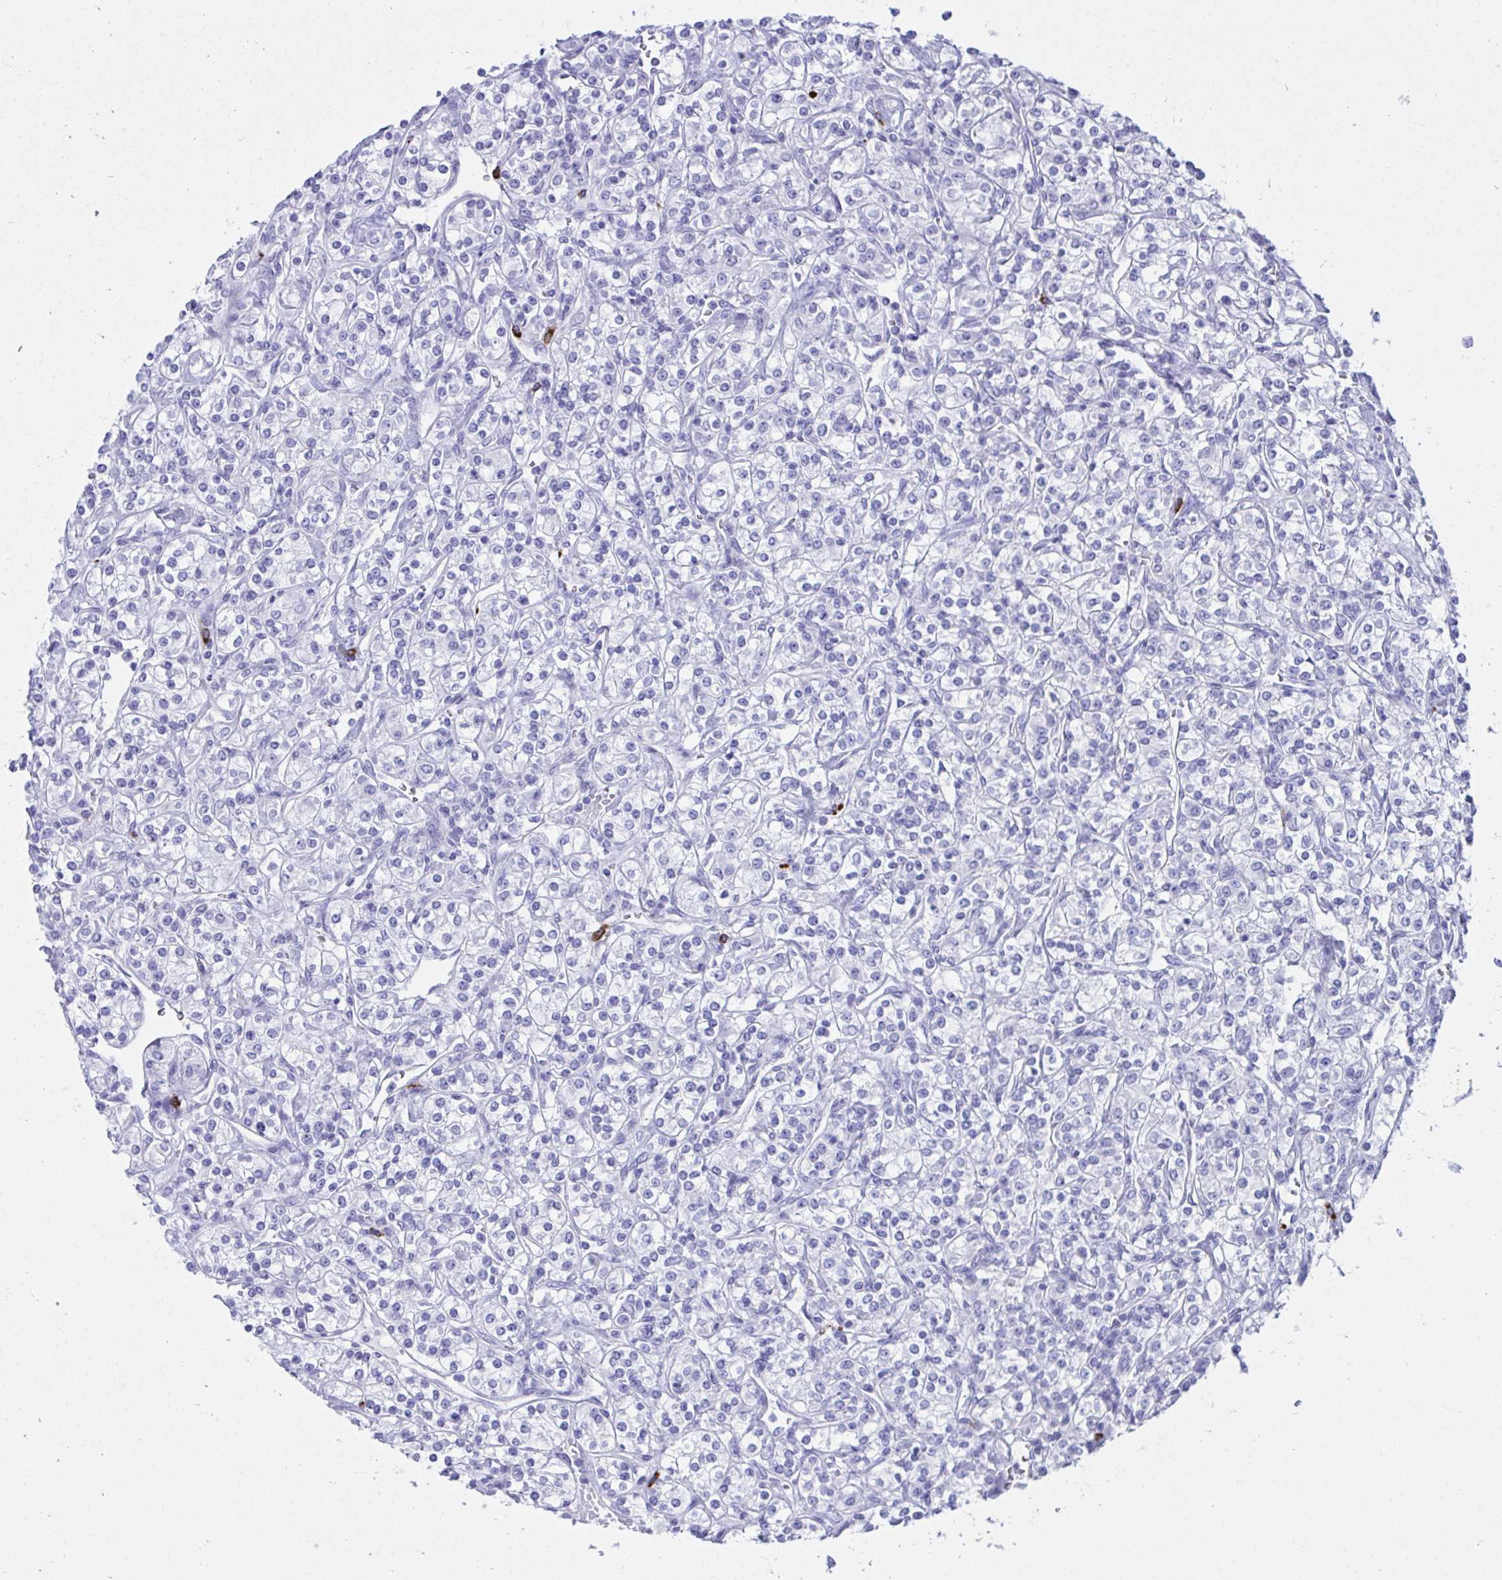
{"staining": {"intensity": "negative", "quantity": "none", "location": "none"}, "tissue": "renal cancer", "cell_type": "Tumor cells", "image_type": "cancer", "snomed": [{"axis": "morphology", "description": "Adenocarcinoma, NOS"}, {"axis": "topography", "description": "Kidney"}], "caption": "Immunohistochemistry (IHC) of human renal adenocarcinoma shows no staining in tumor cells. (DAB (3,3'-diaminobenzidine) IHC with hematoxylin counter stain).", "gene": "SHISA8", "patient": {"sex": "male", "age": 77}}